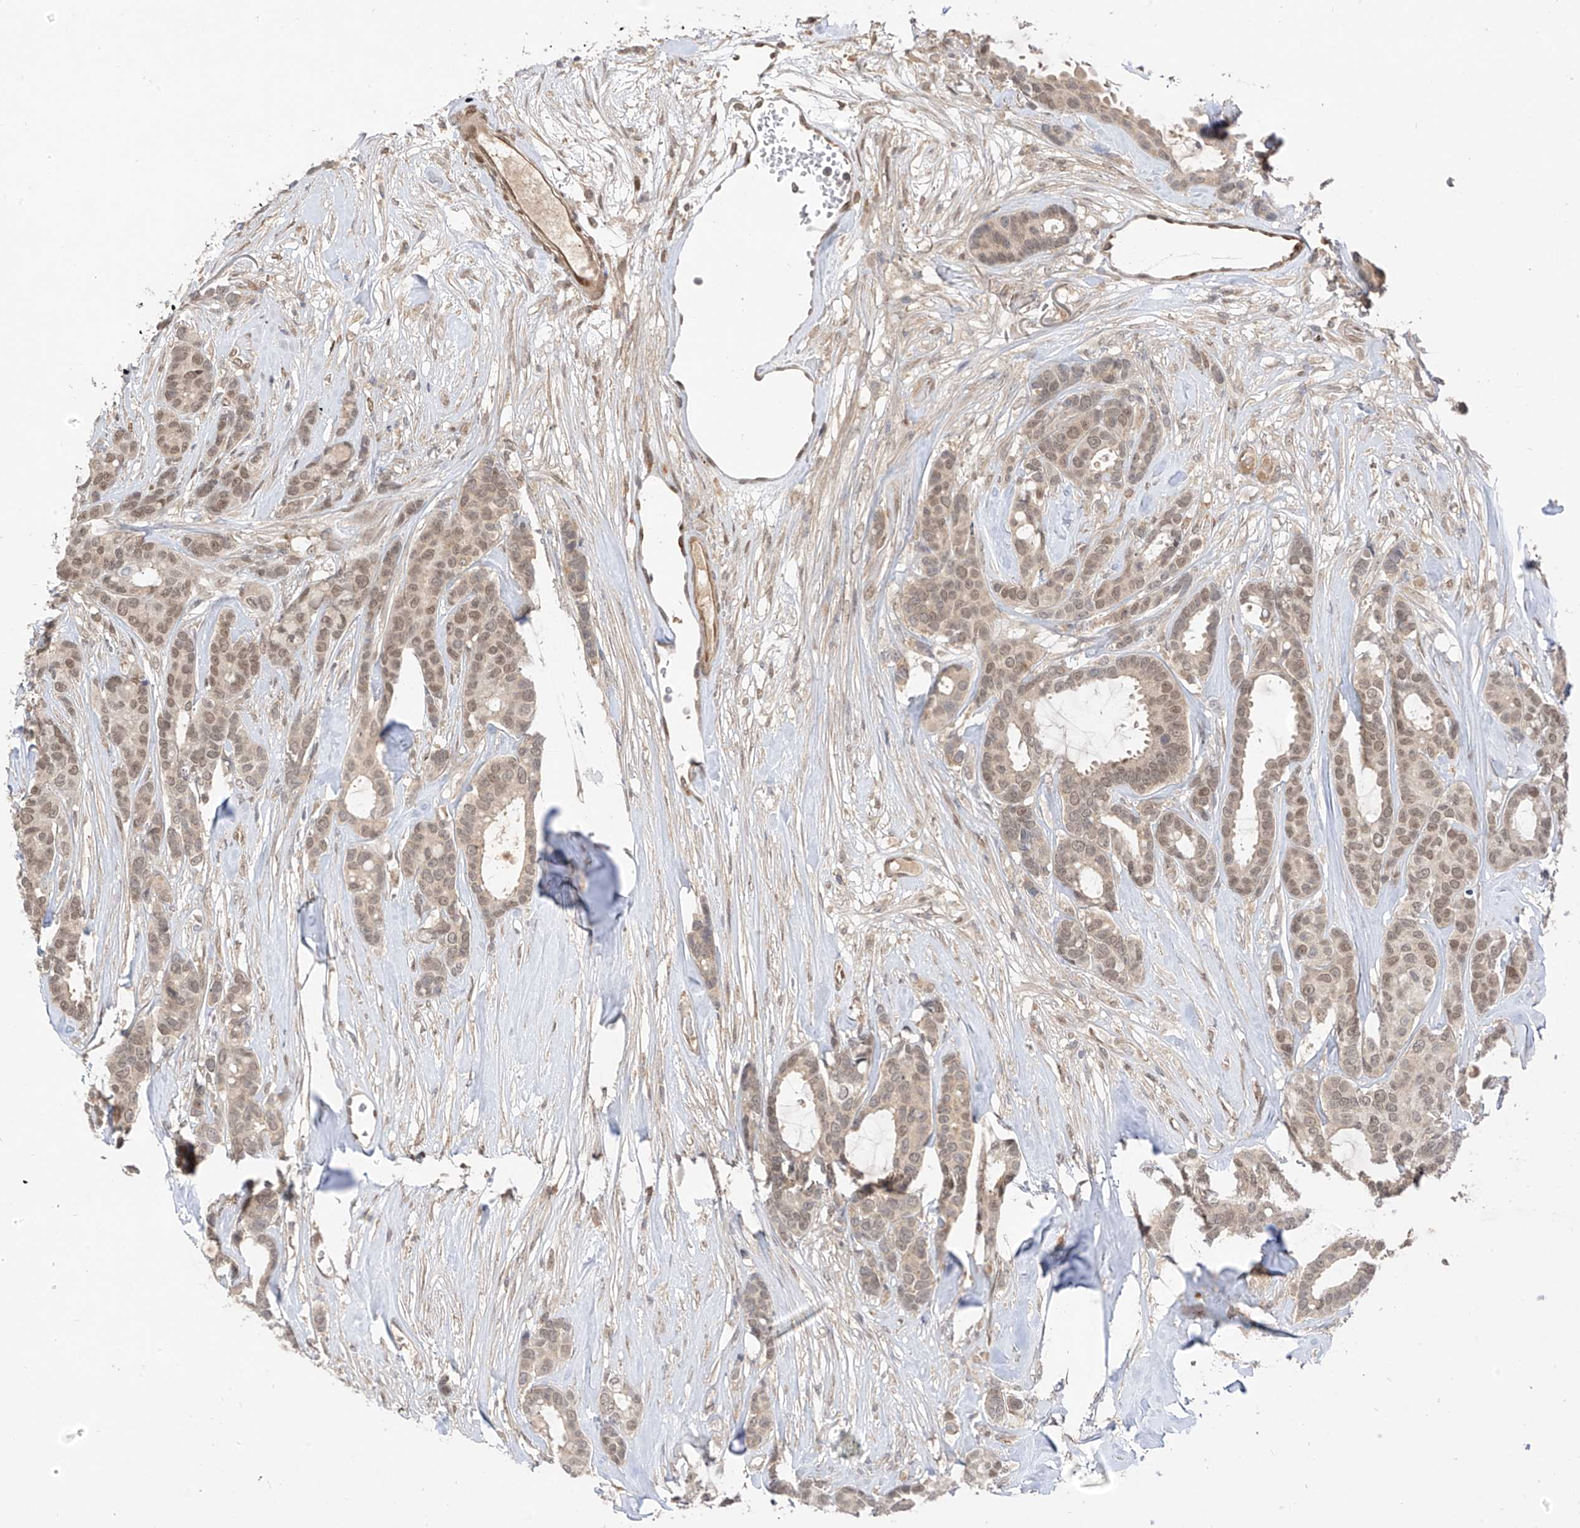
{"staining": {"intensity": "weak", "quantity": "25%-75%", "location": "nuclear"}, "tissue": "breast cancer", "cell_type": "Tumor cells", "image_type": "cancer", "snomed": [{"axis": "morphology", "description": "Duct carcinoma"}, {"axis": "topography", "description": "Breast"}], "caption": "A brown stain shows weak nuclear positivity of a protein in breast intraductal carcinoma tumor cells. Nuclei are stained in blue.", "gene": "MRTFA", "patient": {"sex": "female", "age": 87}}